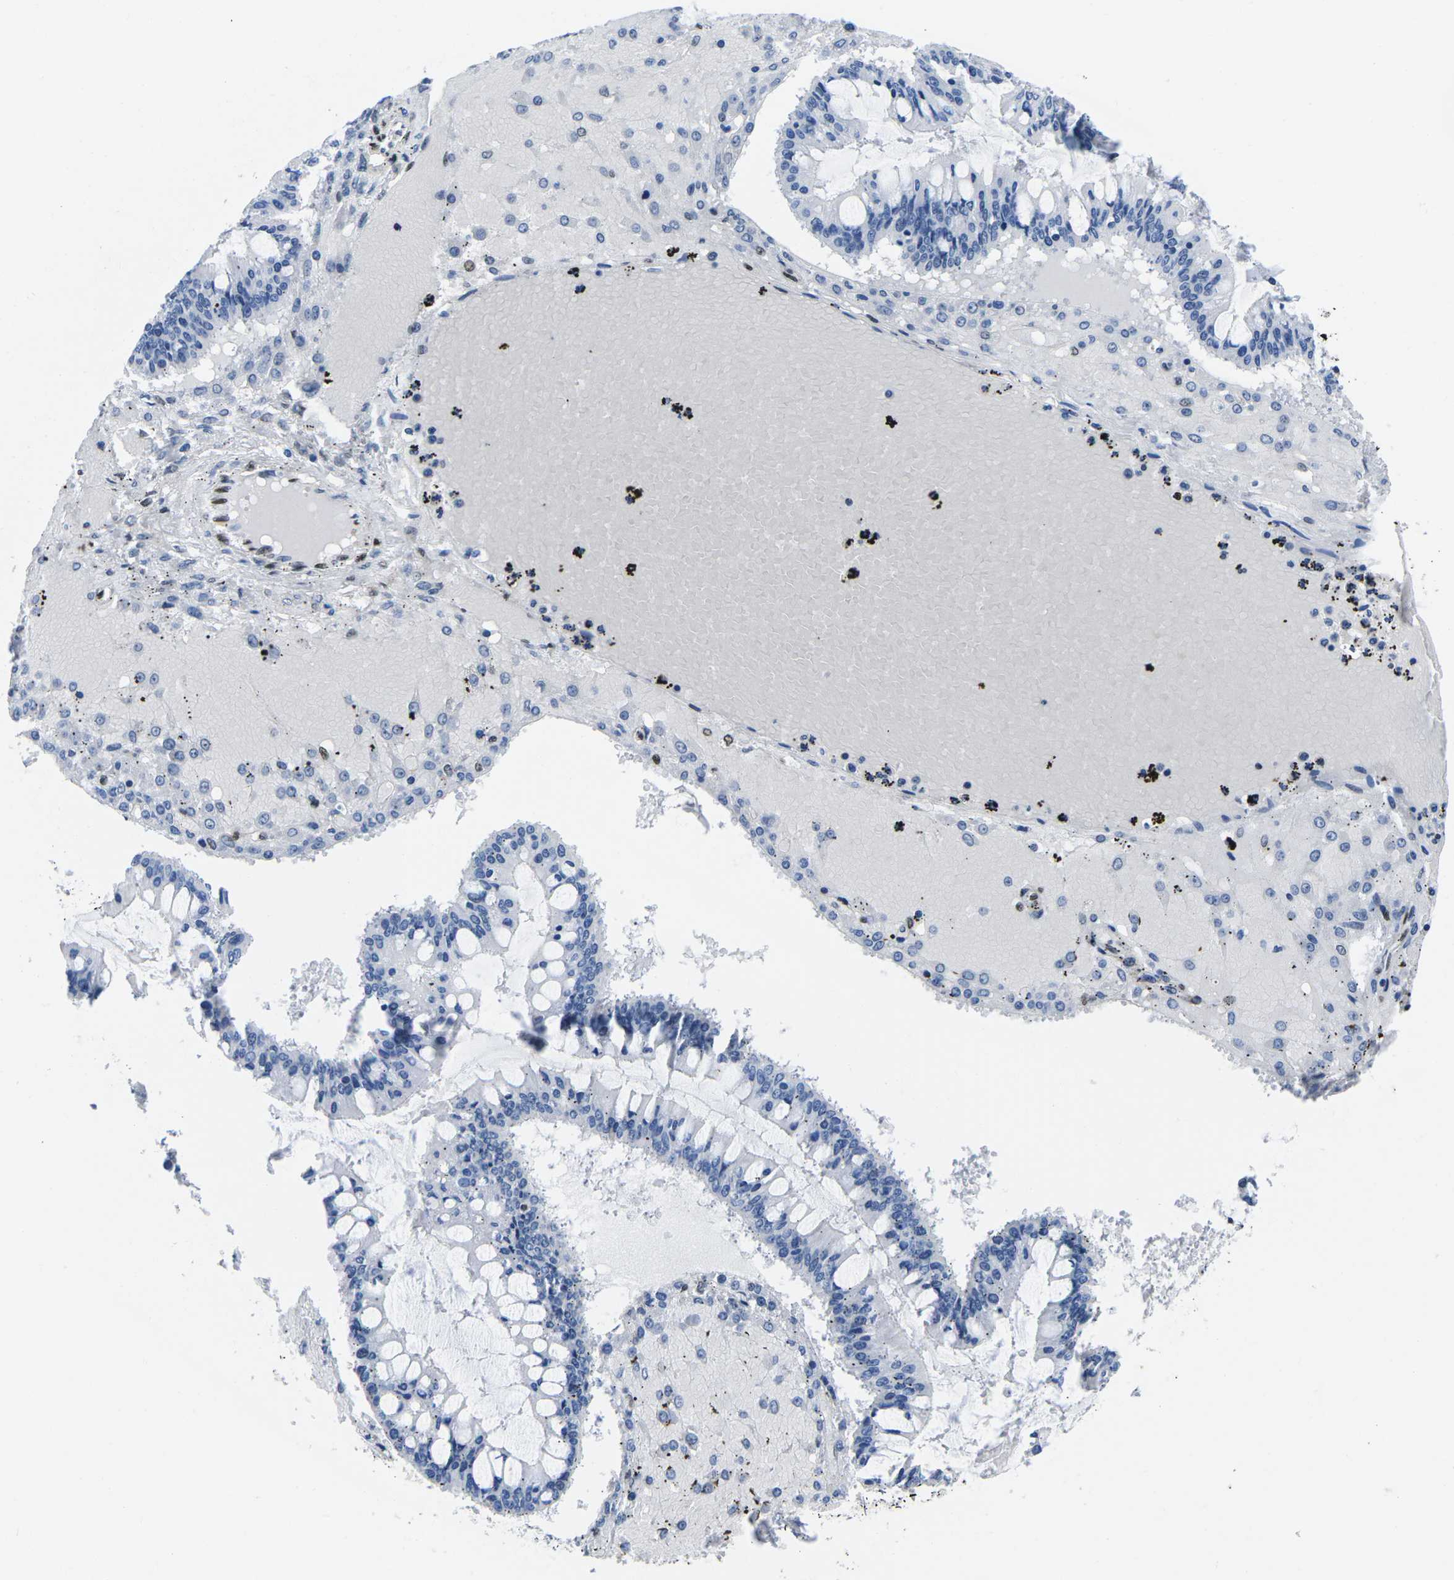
{"staining": {"intensity": "negative", "quantity": "none", "location": "none"}, "tissue": "ovarian cancer", "cell_type": "Tumor cells", "image_type": "cancer", "snomed": [{"axis": "morphology", "description": "Cystadenocarcinoma, mucinous, NOS"}, {"axis": "topography", "description": "Ovary"}], "caption": "A high-resolution photomicrograph shows immunohistochemistry (IHC) staining of ovarian mucinous cystadenocarcinoma, which shows no significant staining in tumor cells.", "gene": "ATF1", "patient": {"sex": "female", "age": 73}}